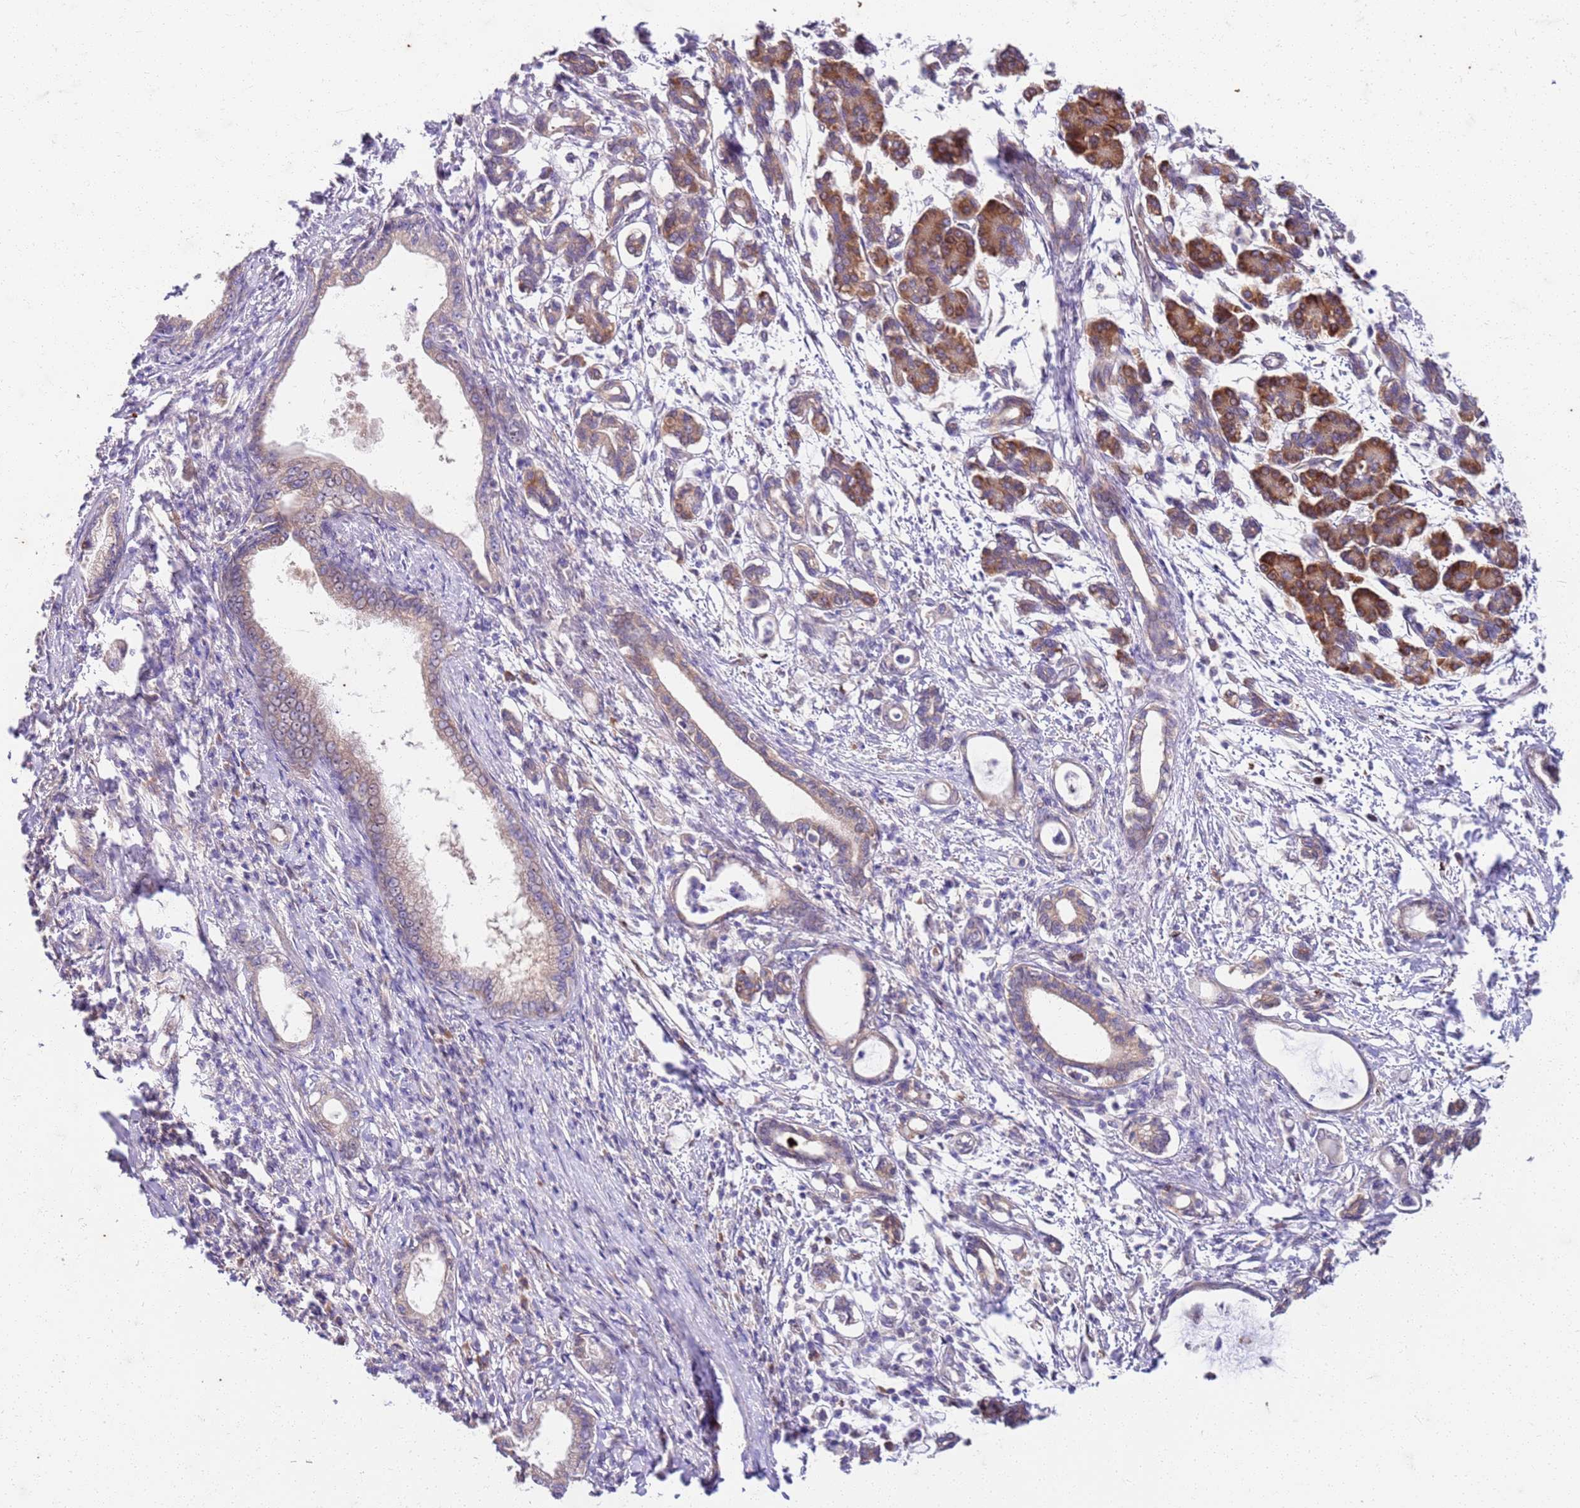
{"staining": {"intensity": "weak", "quantity": "<25%", "location": "cytoplasmic/membranous"}, "tissue": "pancreatic cancer", "cell_type": "Tumor cells", "image_type": "cancer", "snomed": [{"axis": "morphology", "description": "Adenocarcinoma, NOS"}, {"axis": "topography", "description": "Pancreas"}], "caption": "High power microscopy histopathology image of an immunohistochemistry histopathology image of pancreatic cancer, revealing no significant positivity in tumor cells. (DAB (3,3'-diaminobenzidine) IHC with hematoxylin counter stain).", "gene": "OSBP", "patient": {"sex": "female", "age": 55}}